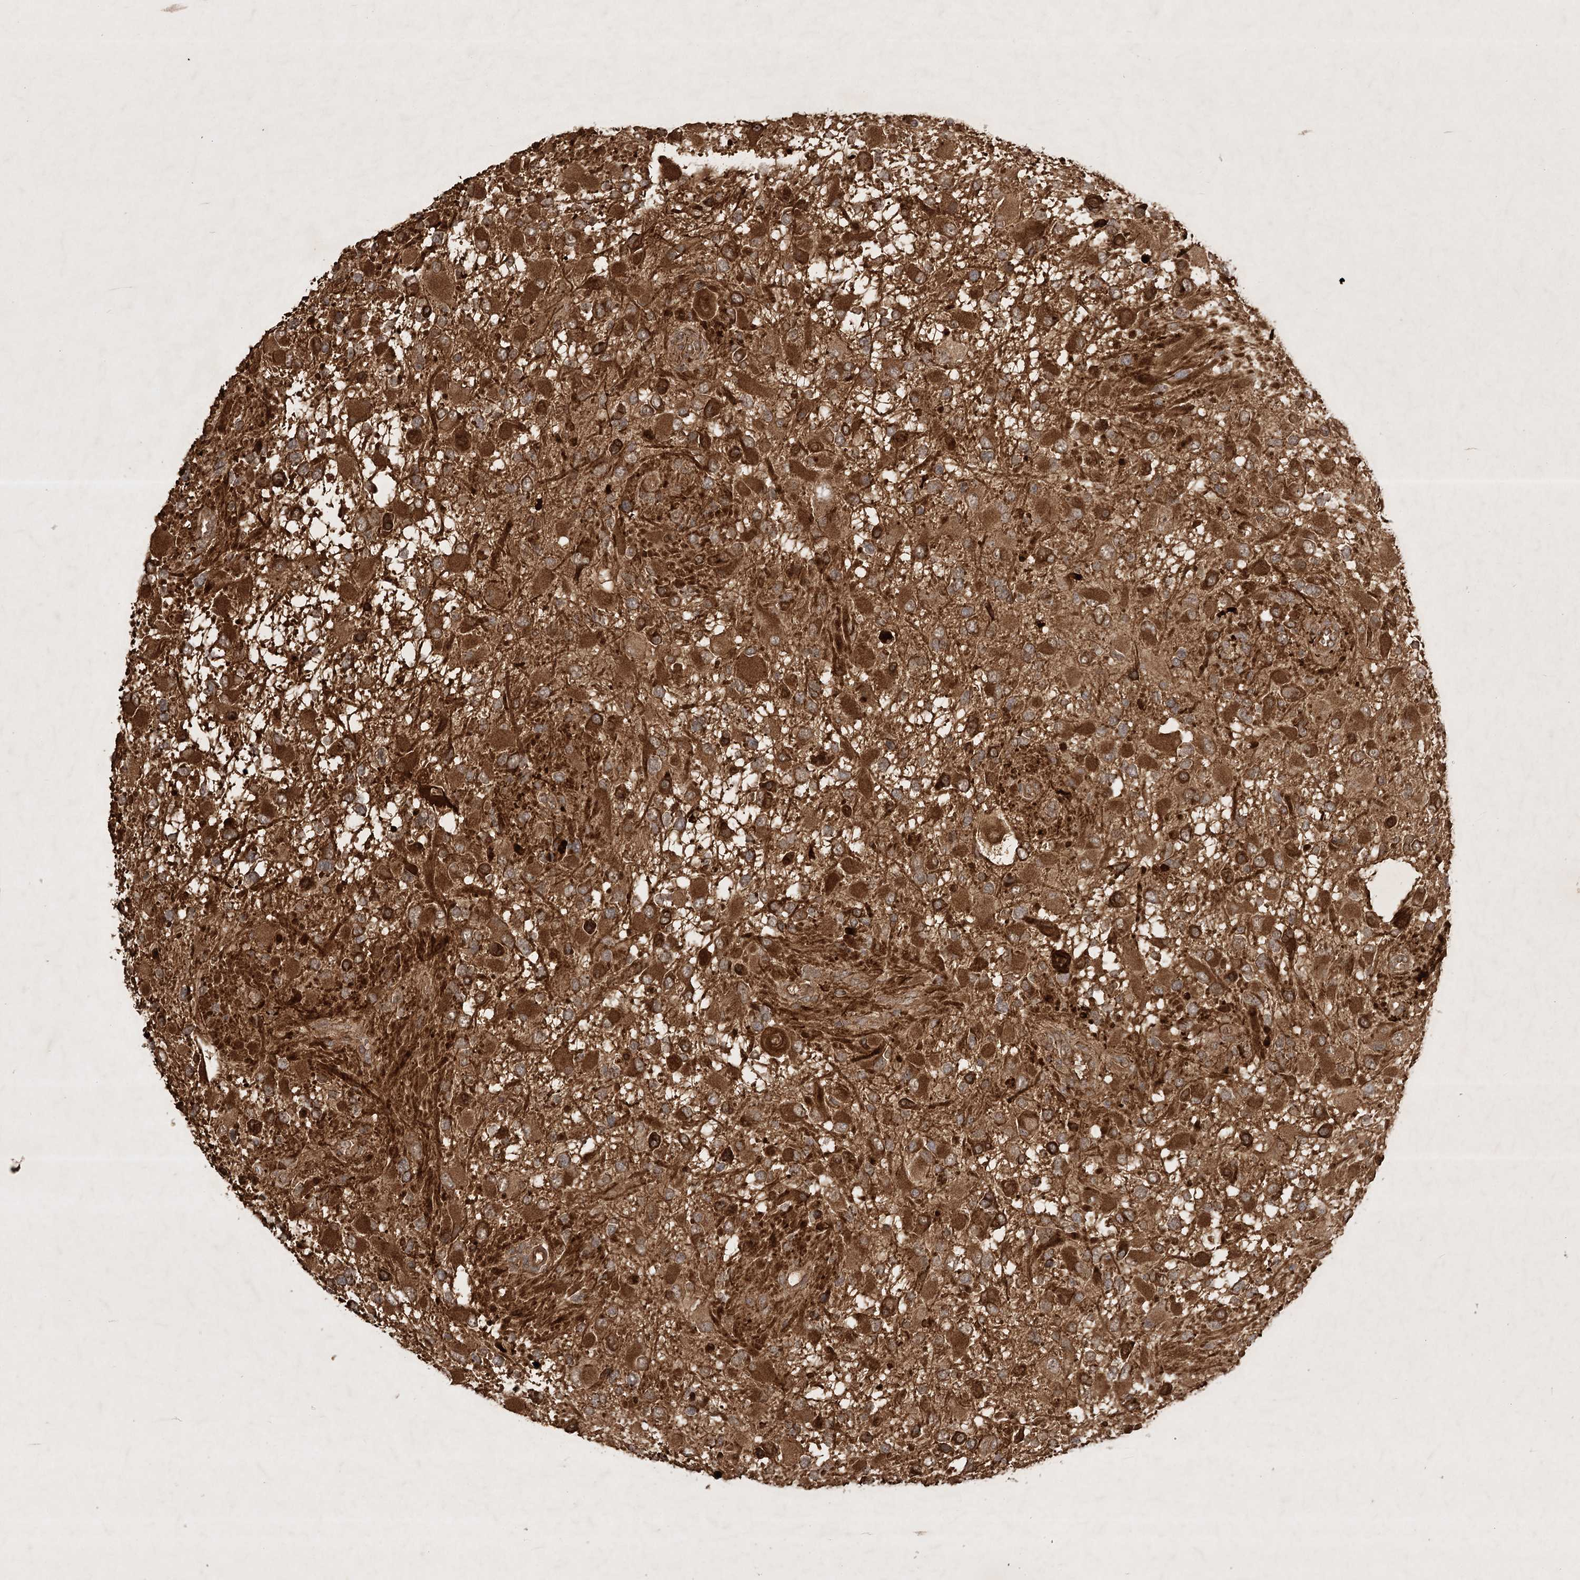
{"staining": {"intensity": "moderate", "quantity": ">75%", "location": "cytoplasmic/membranous"}, "tissue": "glioma", "cell_type": "Tumor cells", "image_type": "cancer", "snomed": [{"axis": "morphology", "description": "Glioma, malignant, High grade"}, {"axis": "topography", "description": "Brain"}], "caption": "Malignant high-grade glioma stained with immunohistochemistry shows moderate cytoplasmic/membranous staining in about >75% of tumor cells.", "gene": "ARL13A", "patient": {"sex": "male", "age": 53}}